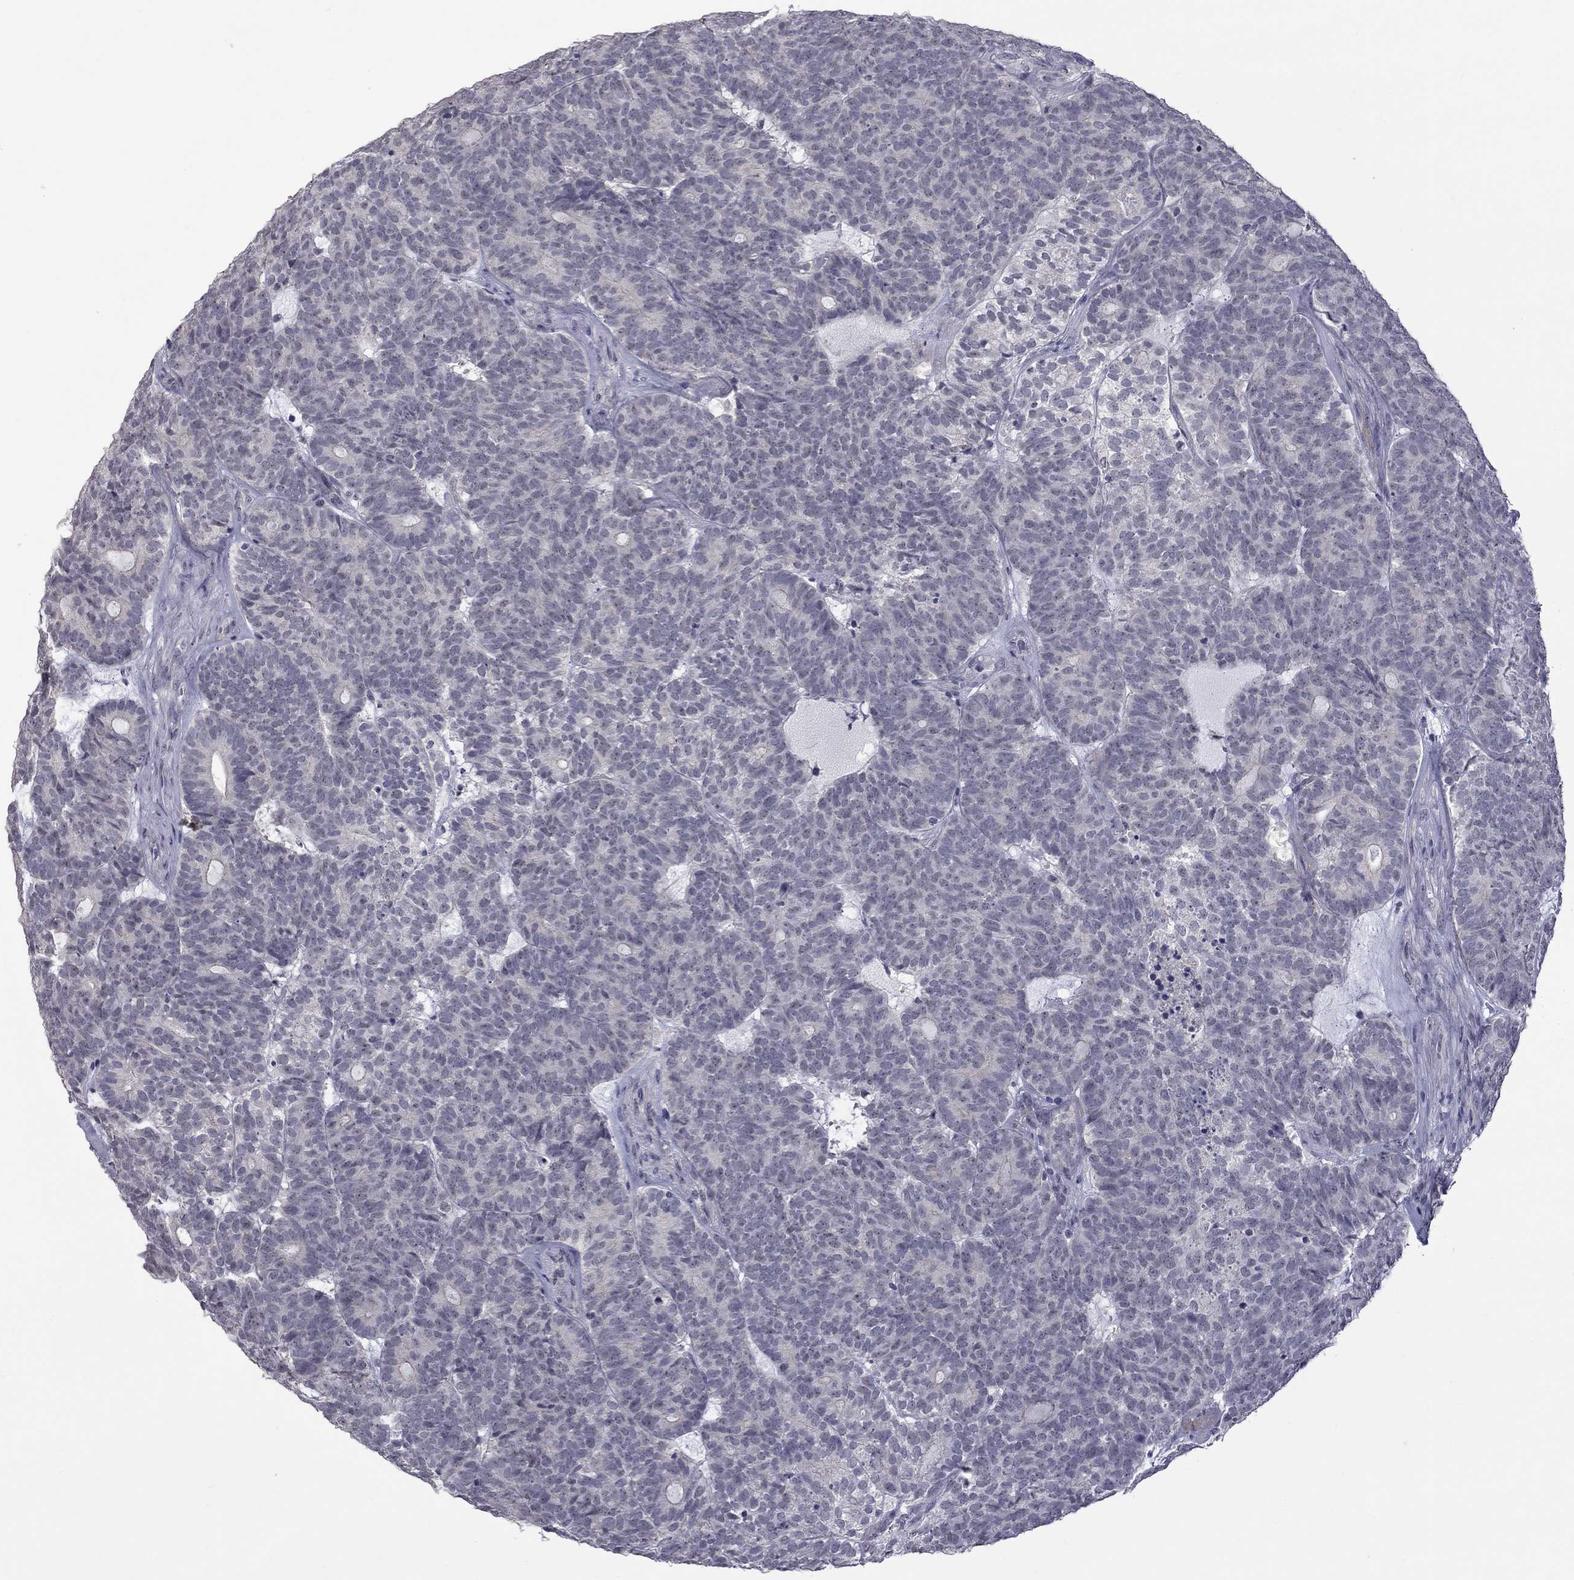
{"staining": {"intensity": "negative", "quantity": "none", "location": "none"}, "tissue": "head and neck cancer", "cell_type": "Tumor cells", "image_type": "cancer", "snomed": [{"axis": "morphology", "description": "Adenocarcinoma, NOS"}, {"axis": "topography", "description": "Head-Neck"}], "caption": "High magnification brightfield microscopy of head and neck adenocarcinoma stained with DAB (3,3'-diaminobenzidine) (brown) and counterstained with hematoxylin (blue): tumor cells show no significant positivity. The staining was performed using DAB (3,3'-diaminobenzidine) to visualize the protein expression in brown, while the nuclei were stained in blue with hematoxylin (Magnification: 20x).", "gene": "GSG1L", "patient": {"sex": "female", "age": 81}}